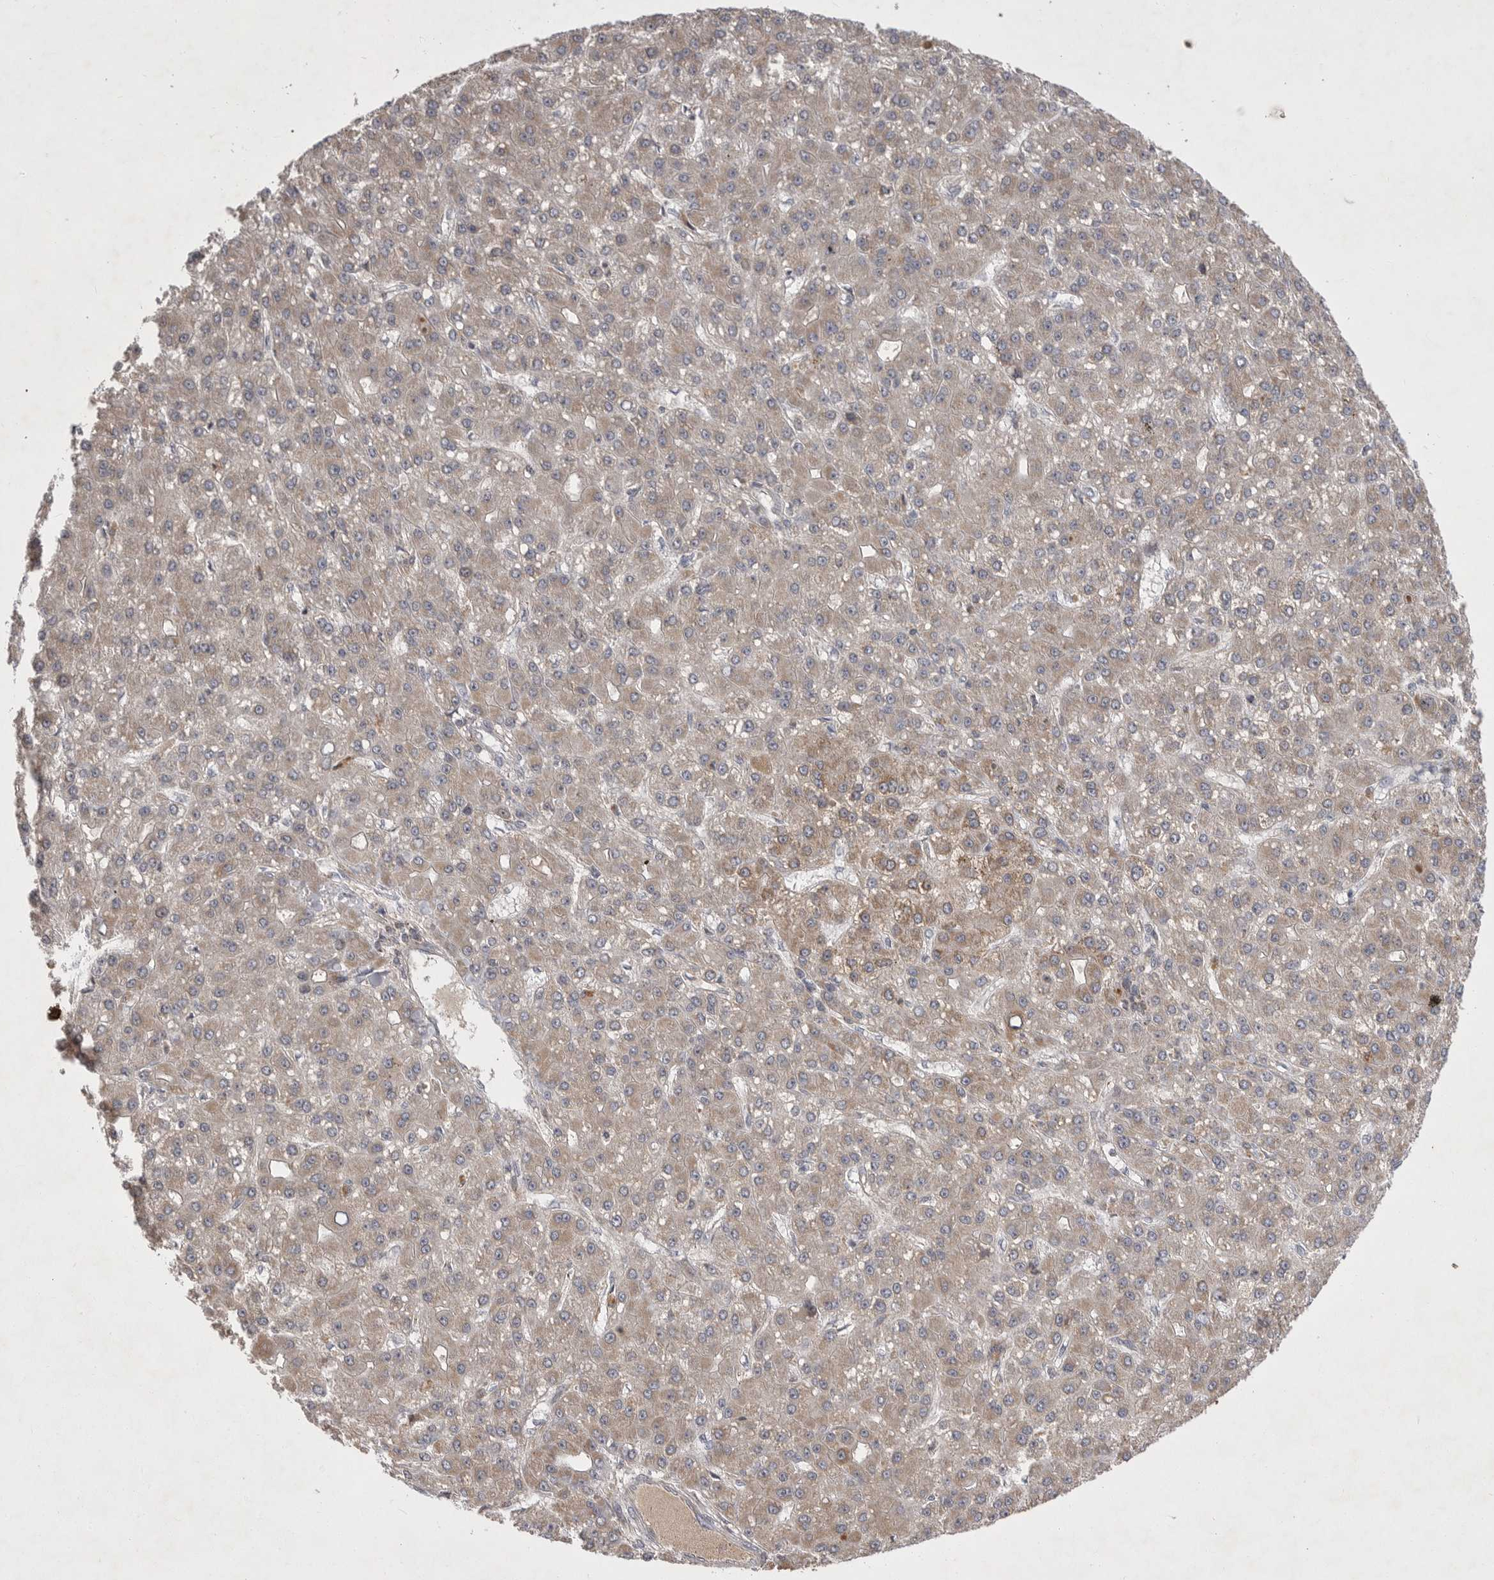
{"staining": {"intensity": "moderate", "quantity": "25%-75%", "location": "cytoplasmic/membranous"}, "tissue": "liver cancer", "cell_type": "Tumor cells", "image_type": "cancer", "snomed": [{"axis": "morphology", "description": "Carcinoma, Hepatocellular, NOS"}, {"axis": "topography", "description": "Liver"}], "caption": "The photomicrograph shows a brown stain indicating the presence of a protein in the cytoplasmic/membranous of tumor cells in hepatocellular carcinoma (liver). (DAB IHC, brown staining for protein, blue staining for nuclei).", "gene": "KYAT3", "patient": {"sex": "male", "age": 67}}